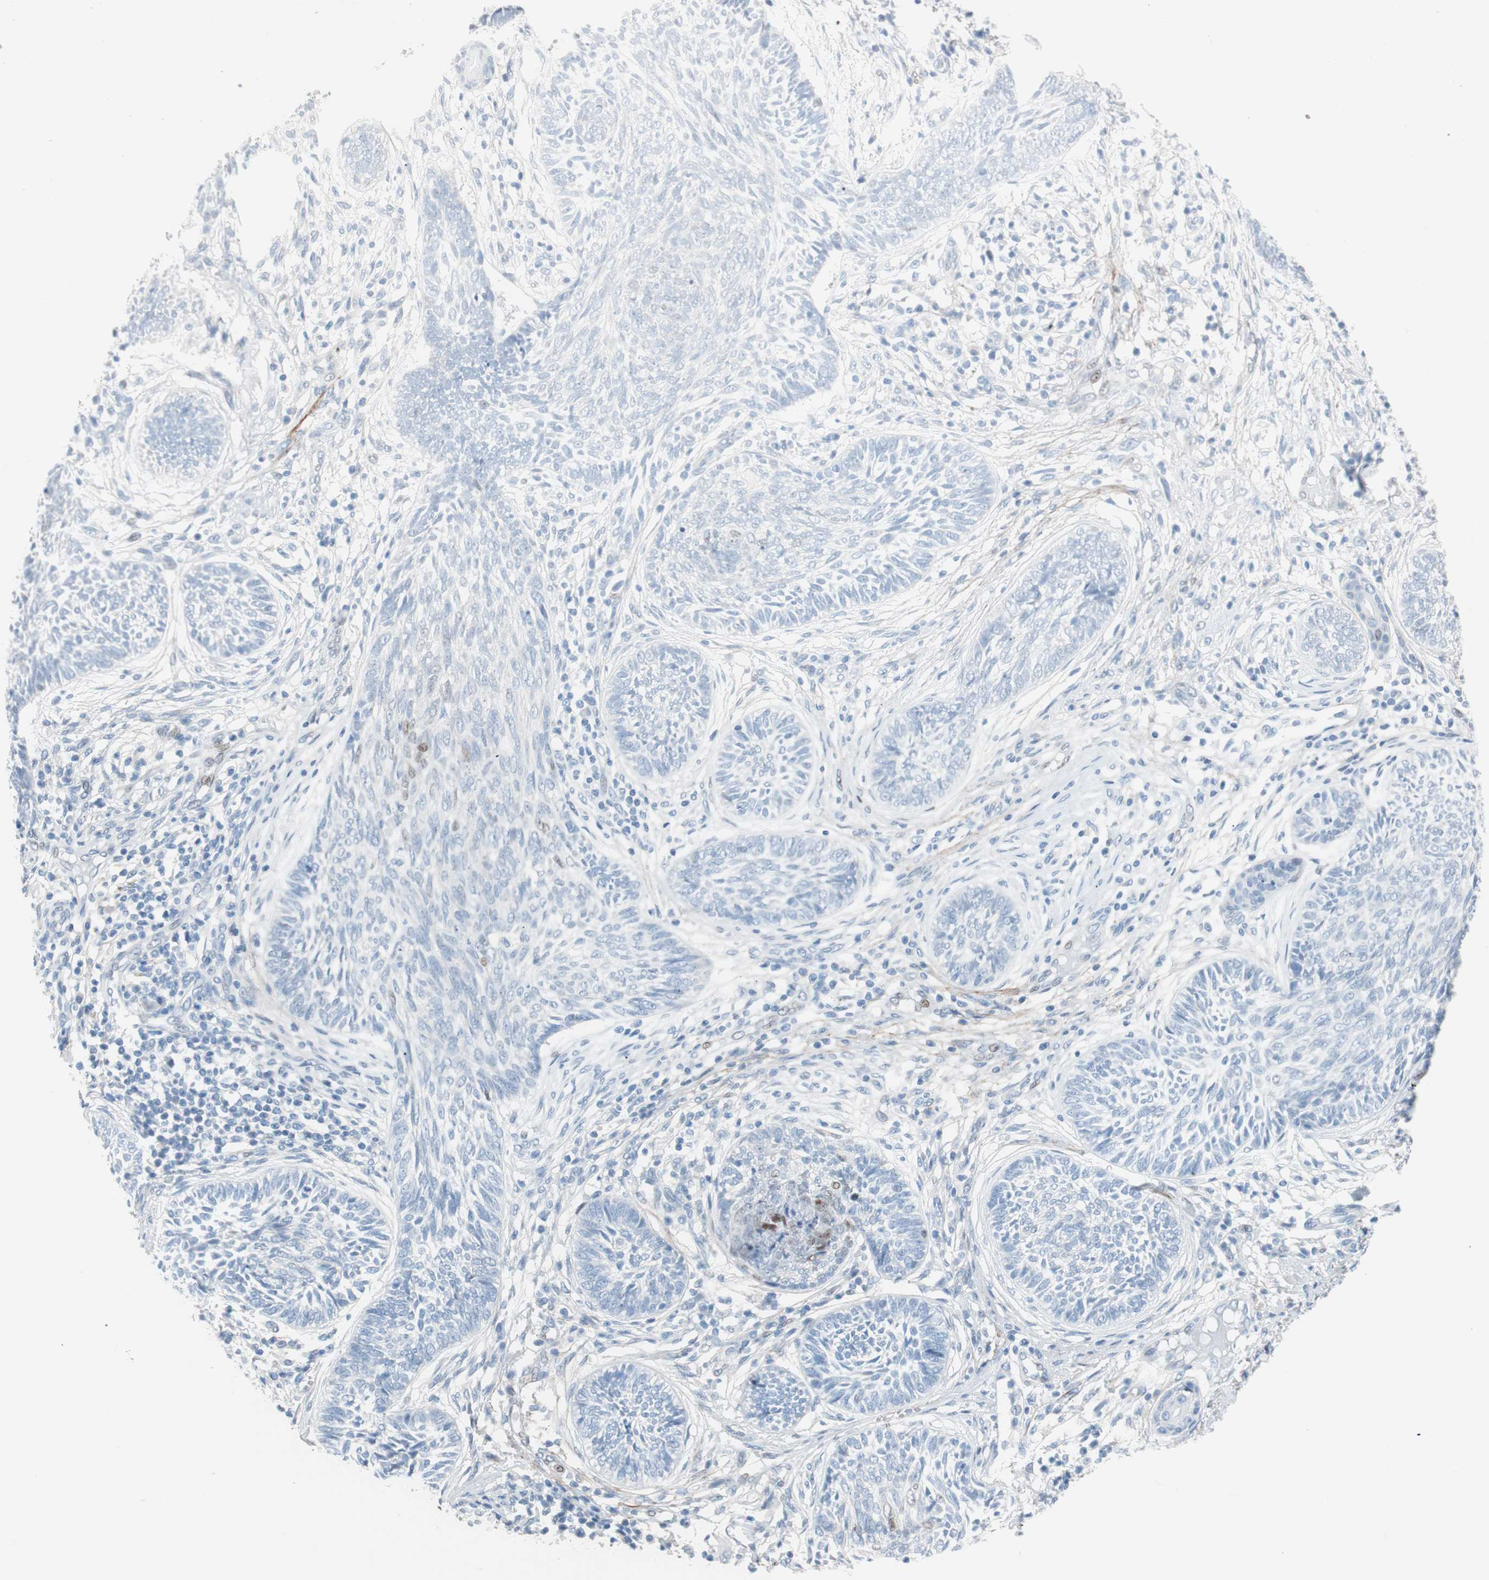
{"staining": {"intensity": "negative", "quantity": "none", "location": "none"}, "tissue": "skin cancer", "cell_type": "Tumor cells", "image_type": "cancer", "snomed": [{"axis": "morphology", "description": "Papilloma, NOS"}, {"axis": "morphology", "description": "Basal cell carcinoma"}, {"axis": "topography", "description": "Skin"}], "caption": "Immunohistochemistry histopathology image of skin cancer (papilloma) stained for a protein (brown), which reveals no positivity in tumor cells.", "gene": "FOSL1", "patient": {"sex": "male", "age": 87}}